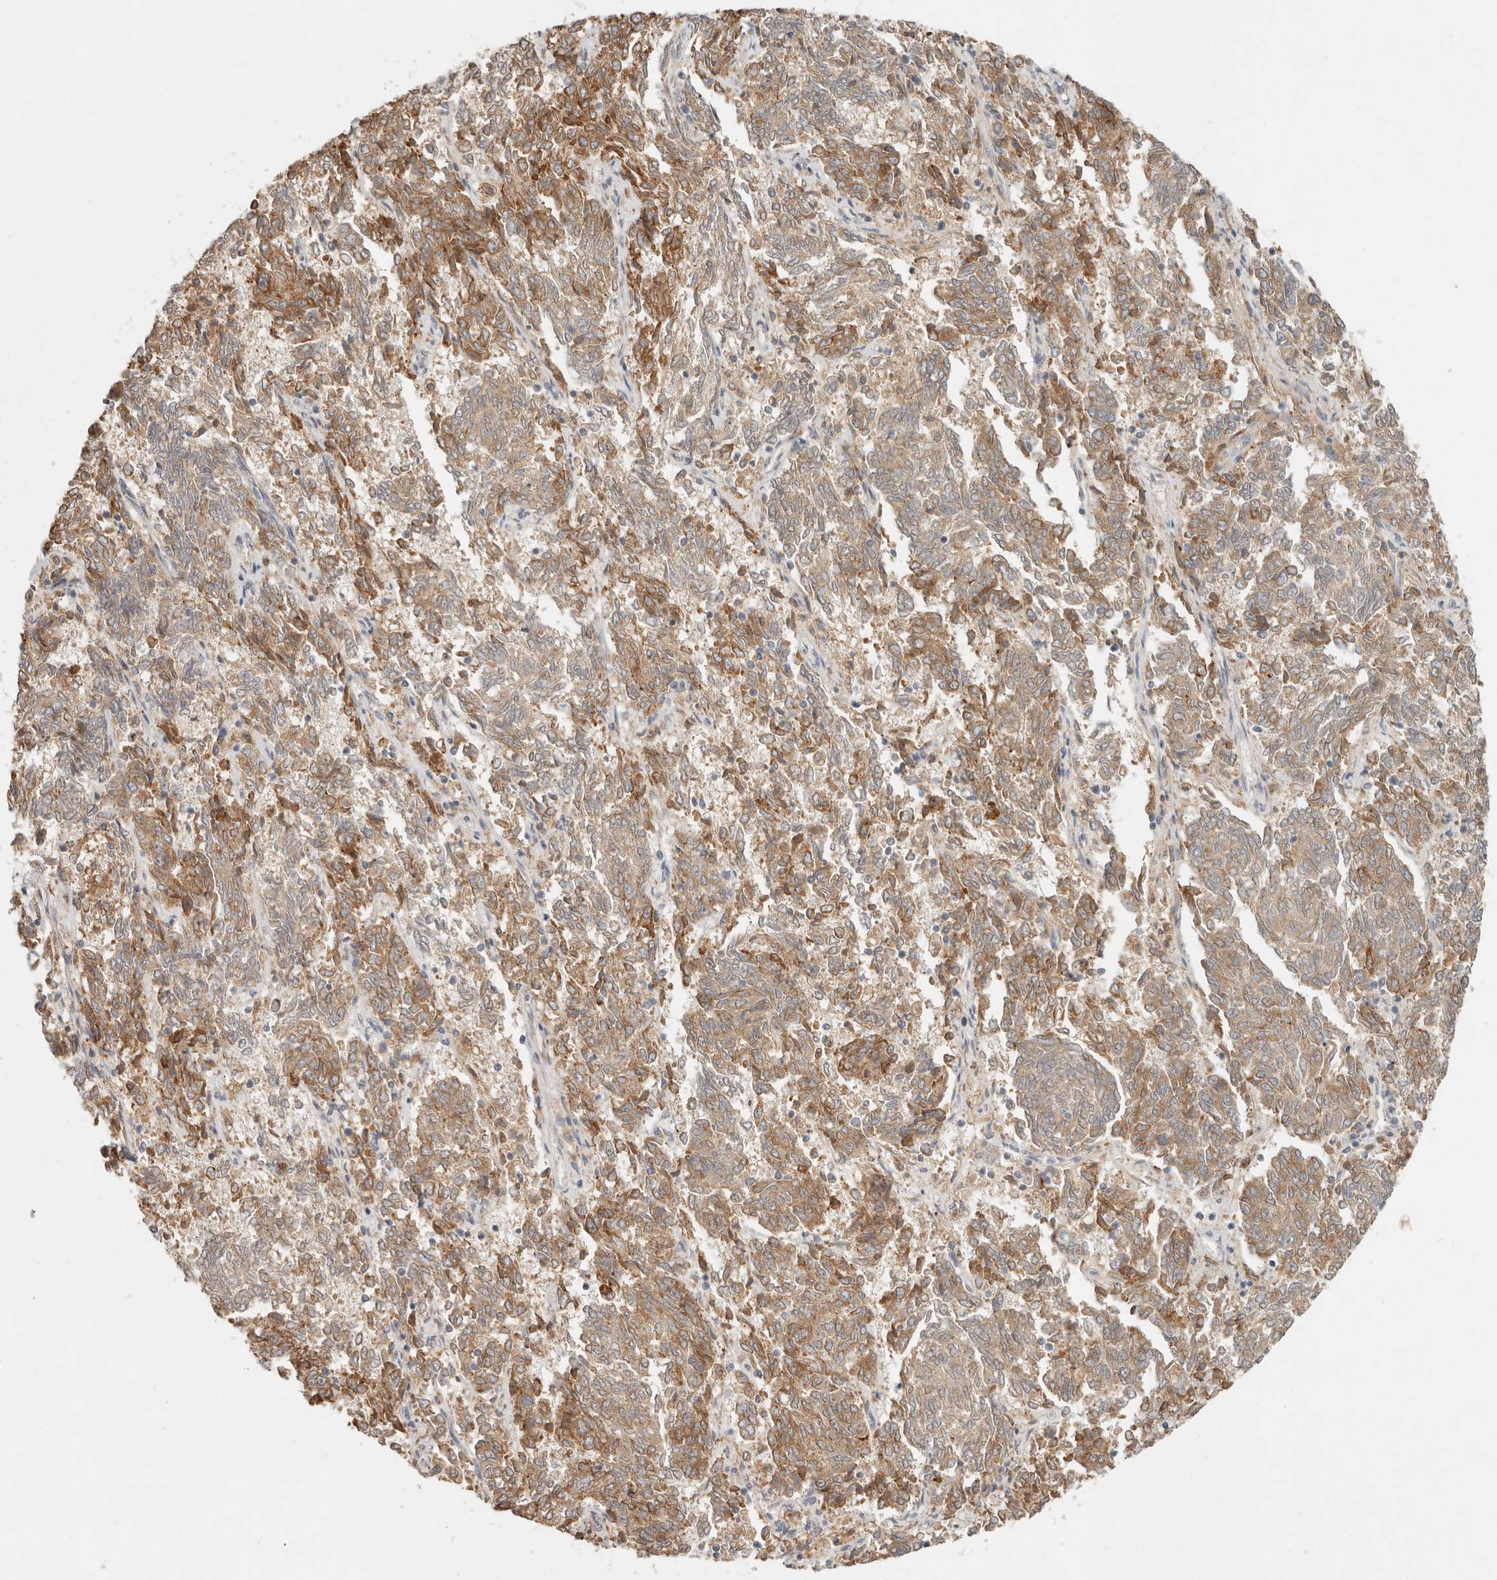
{"staining": {"intensity": "moderate", "quantity": ">75%", "location": "cytoplasmic/membranous"}, "tissue": "endometrial cancer", "cell_type": "Tumor cells", "image_type": "cancer", "snomed": [{"axis": "morphology", "description": "Adenocarcinoma, NOS"}, {"axis": "topography", "description": "Endometrium"}], "caption": "High-magnification brightfield microscopy of endometrial adenocarcinoma stained with DAB (brown) and counterstained with hematoxylin (blue). tumor cells exhibit moderate cytoplasmic/membranous staining is appreciated in about>75% of cells.", "gene": "ARHGEF10L", "patient": {"sex": "female", "age": 80}}